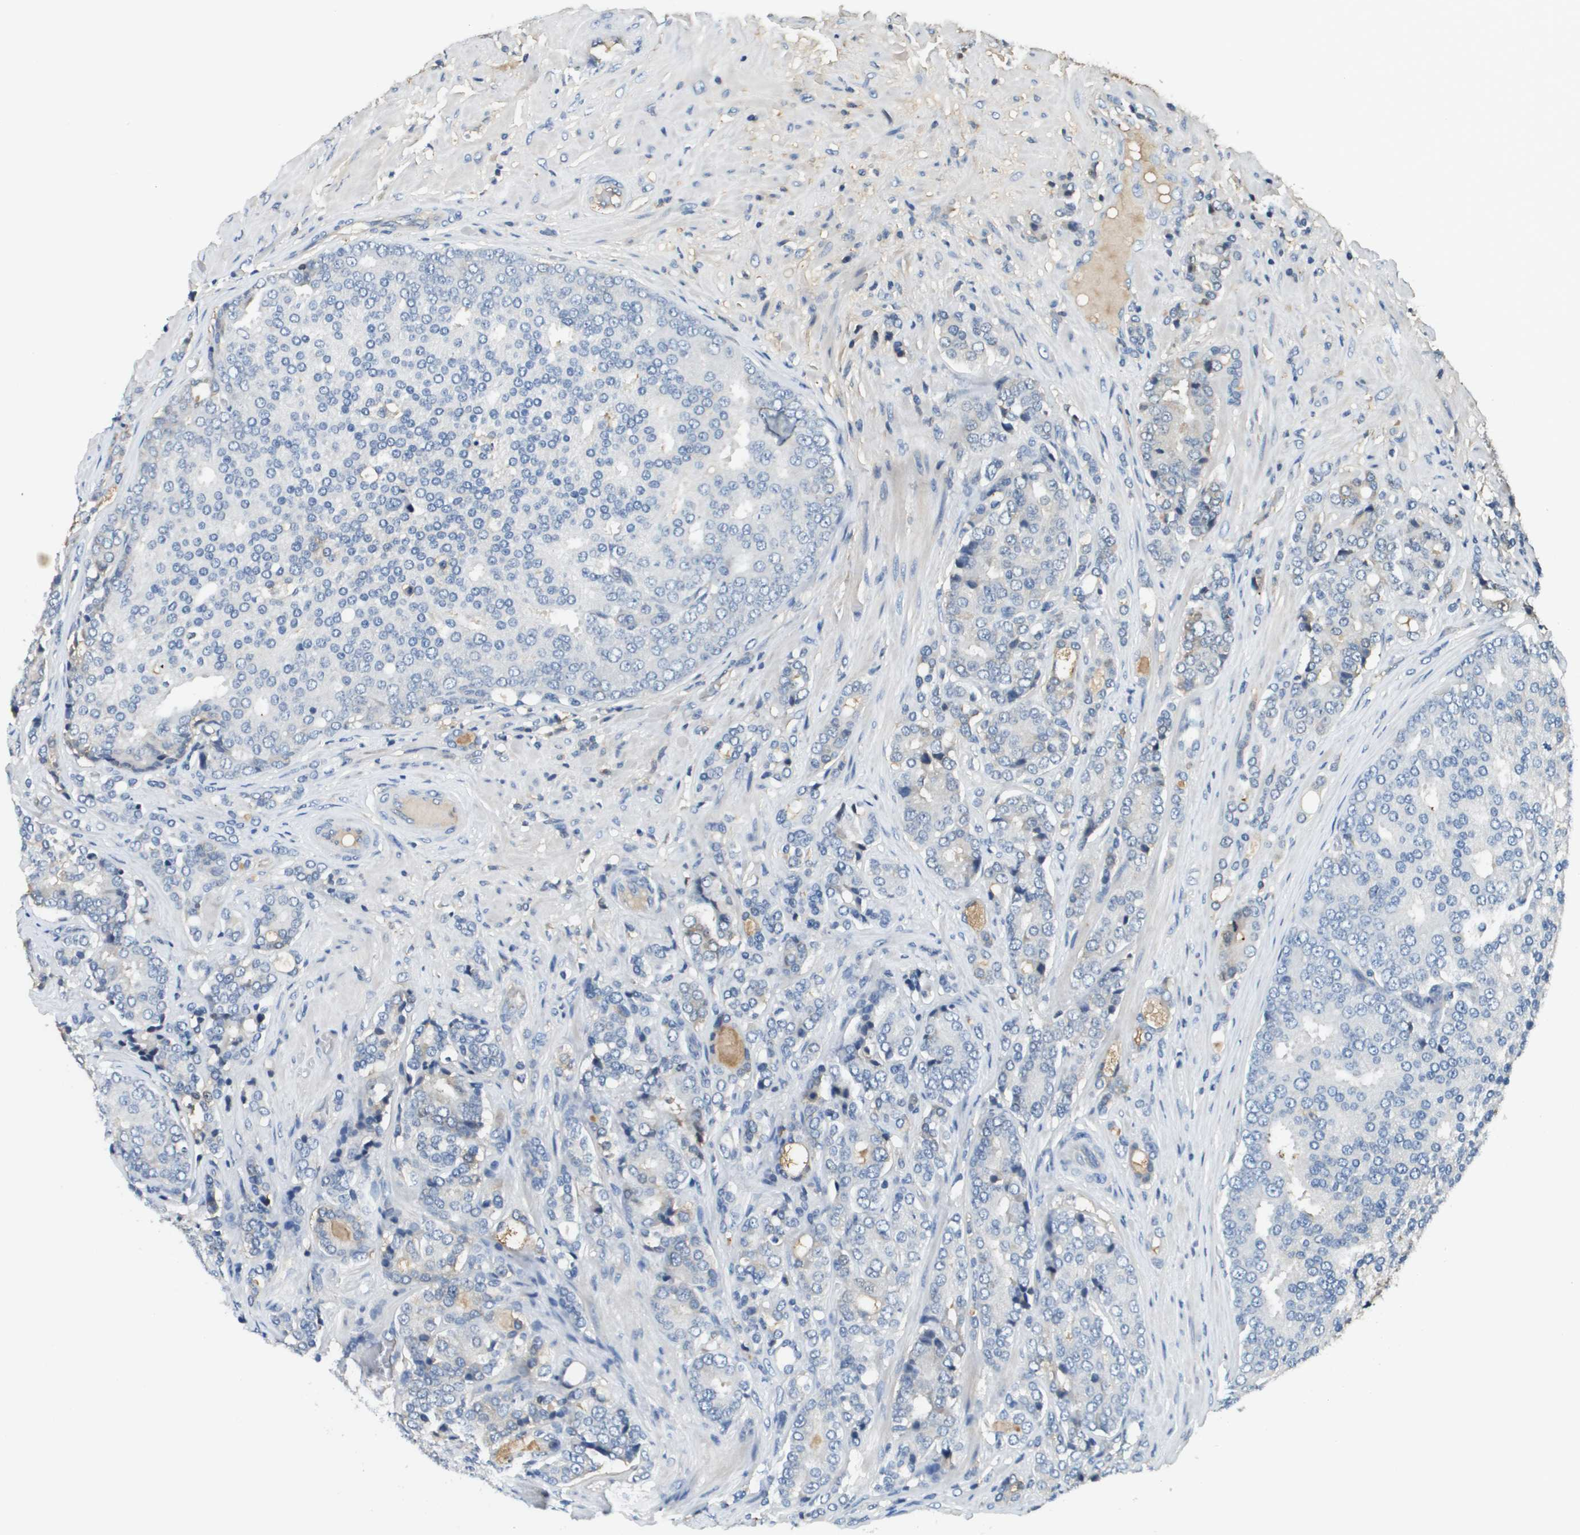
{"staining": {"intensity": "negative", "quantity": "none", "location": "none"}, "tissue": "prostate cancer", "cell_type": "Tumor cells", "image_type": "cancer", "snomed": [{"axis": "morphology", "description": "Adenocarcinoma, High grade"}, {"axis": "topography", "description": "Prostate"}], "caption": "Prostate cancer (high-grade adenocarcinoma) was stained to show a protein in brown. There is no significant positivity in tumor cells. (Stains: DAB immunohistochemistry with hematoxylin counter stain, Microscopy: brightfield microscopy at high magnification).", "gene": "SLC16A3", "patient": {"sex": "male", "age": 50}}